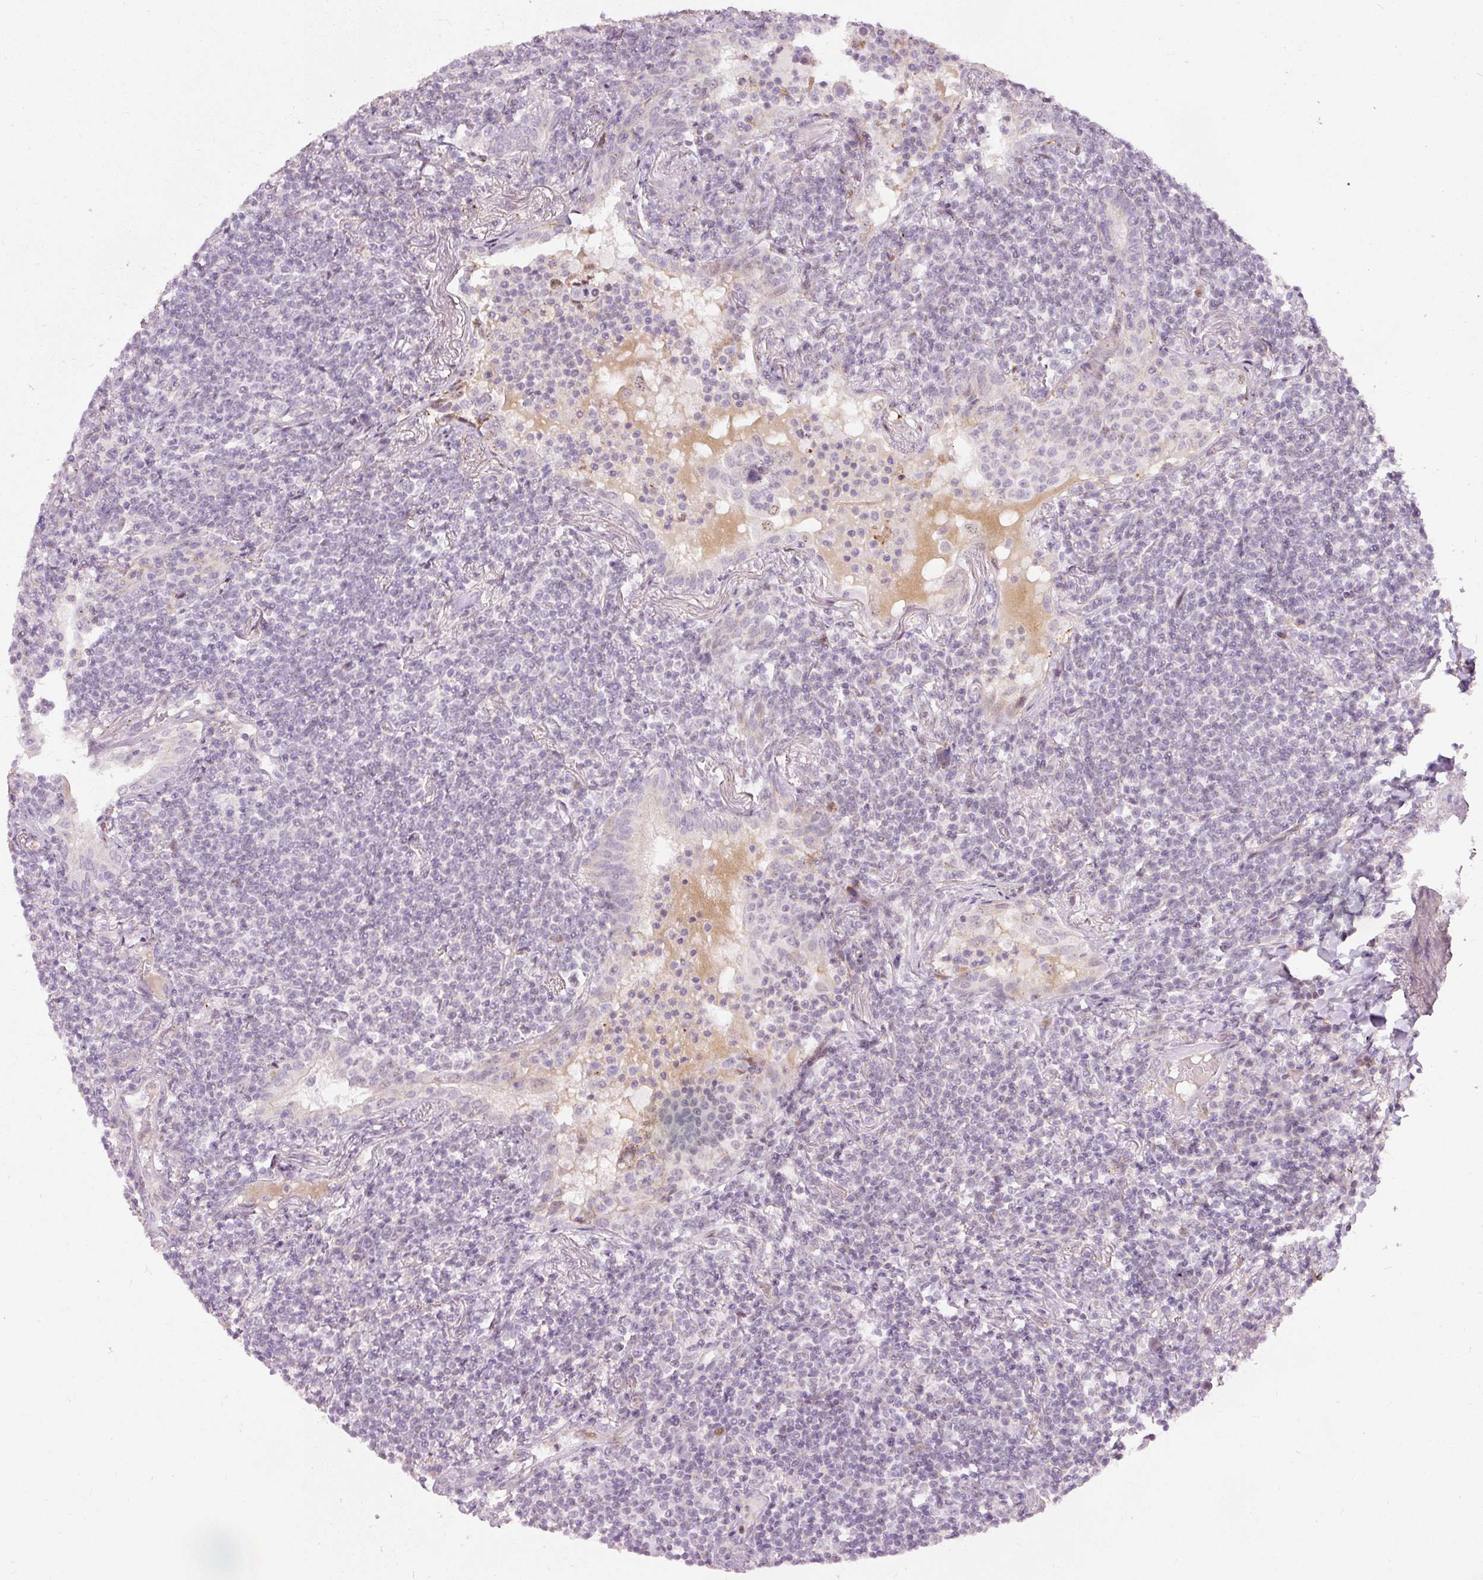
{"staining": {"intensity": "negative", "quantity": "none", "location": "none"}, "tissue": "lymphoma", "cell_type": "Tumor cells", "image_type": "cancer", "snomed": [{"axis": "morphology", "description": "Malignant lymphoma, non-Hodgkin's type, Low grade"}, {"axis": "topography", "description": "Lung"}], "caption": "A high-resolution micrograph shows IHC staining of lymphoma, which exhibits no significant positivity in tumor cells. Brightfield microscopy of immunohistochemistry stained with DAB (brown) and hematoxylin (blue), captured at high magnification.", "gene": "RNF39", "patient": {"sex": "female", "age": 71}}